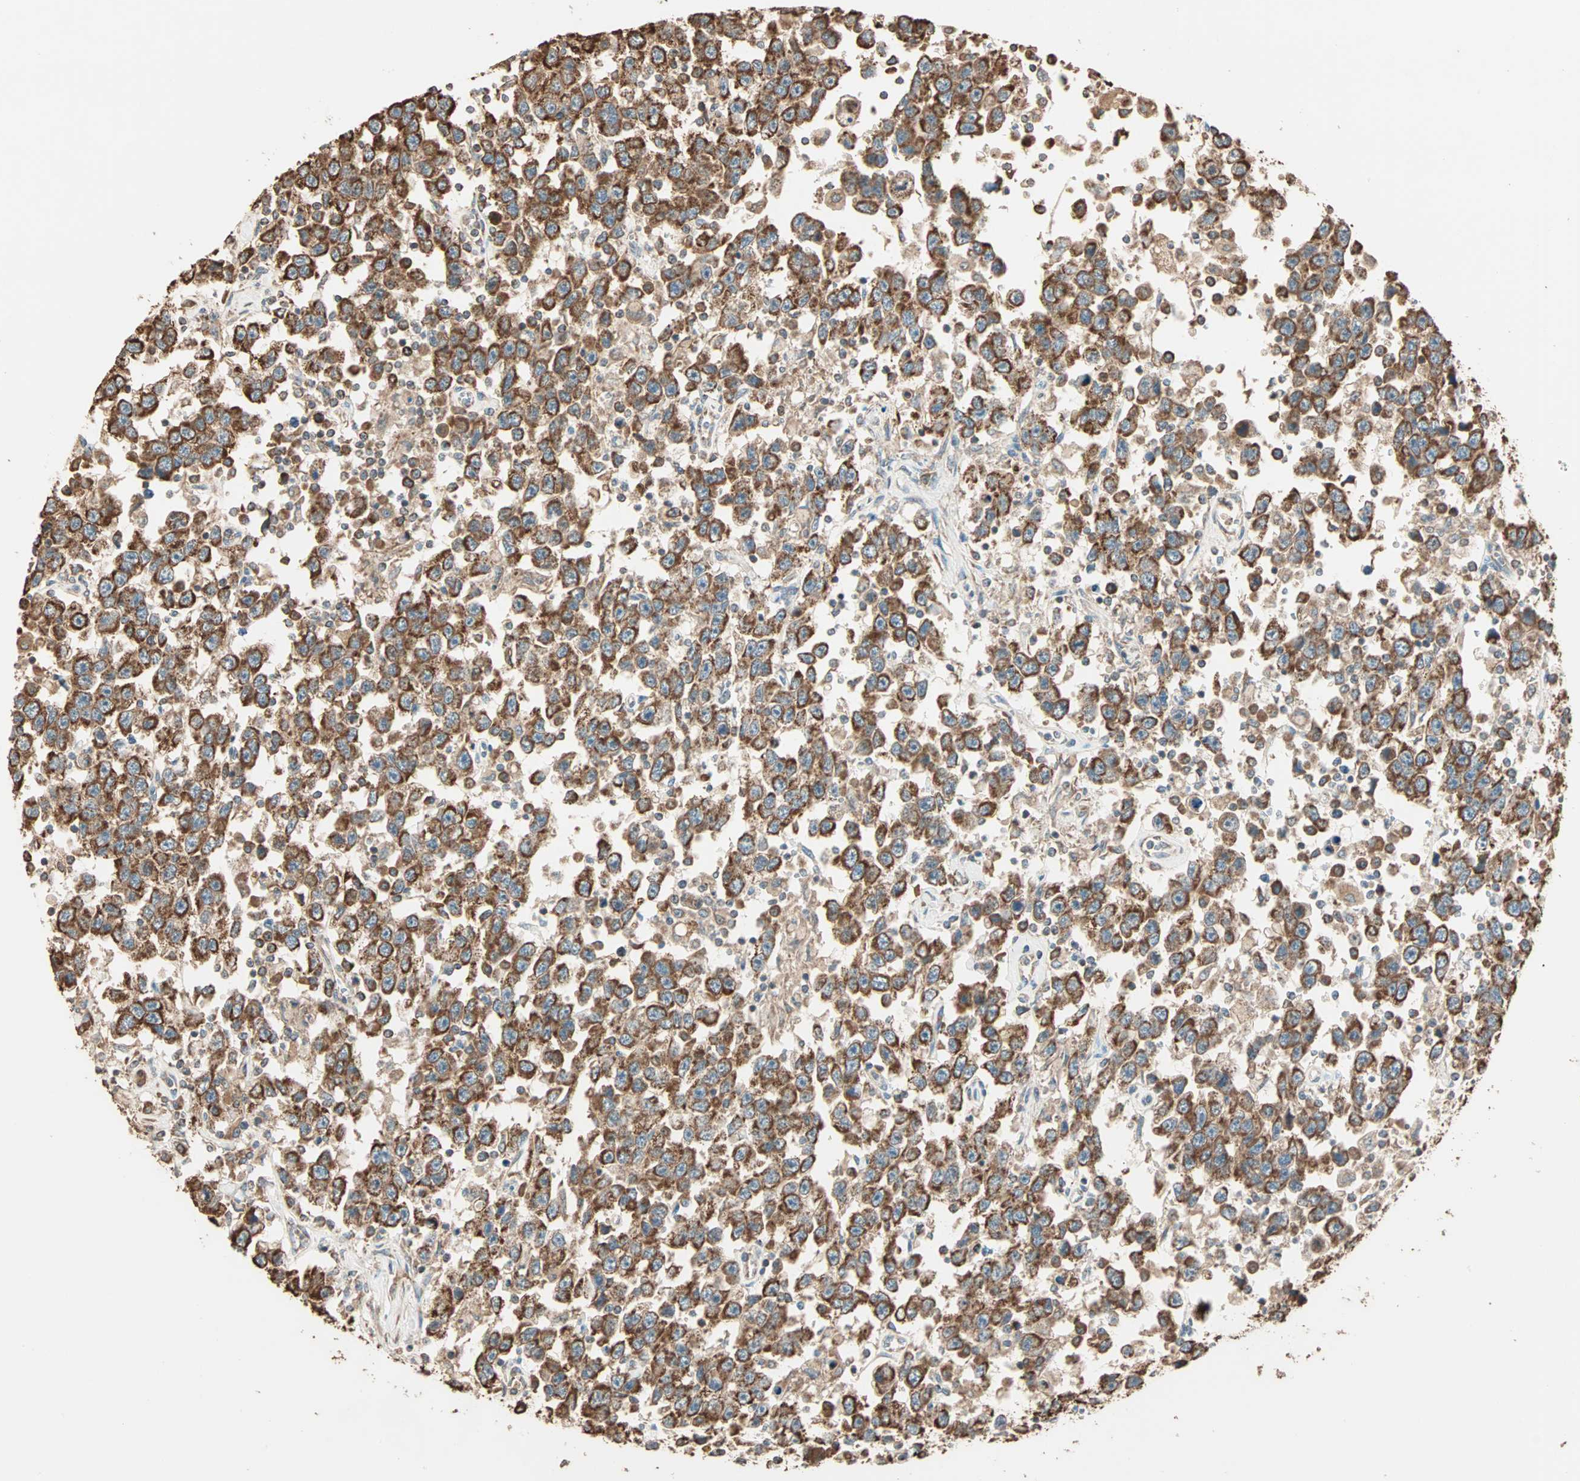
{"staining": {"intensity": "strong", "quantity": ">75%", "location": "cytoplasmic/membranous"}, "tissue": "testis cancer", "cell_type": "Tumor cells", "image_type": "cancer", "snomed": [{"axis": "morphology", "description": "Seminoma, NOS"}, {"axis": "topography", "description": "Testis"}], "caption": "The histopathology image reveals a brown stain indicating the presence of a protein in the cytoplasmic/membranous of tumor cells in testis seminoma. (DAB (3,3'-diaminobenzidine) IHC with brightfield microscopy, high magnification).", "gene": "EIF4G2", "patient": {"sex": "male", "age": 41}}